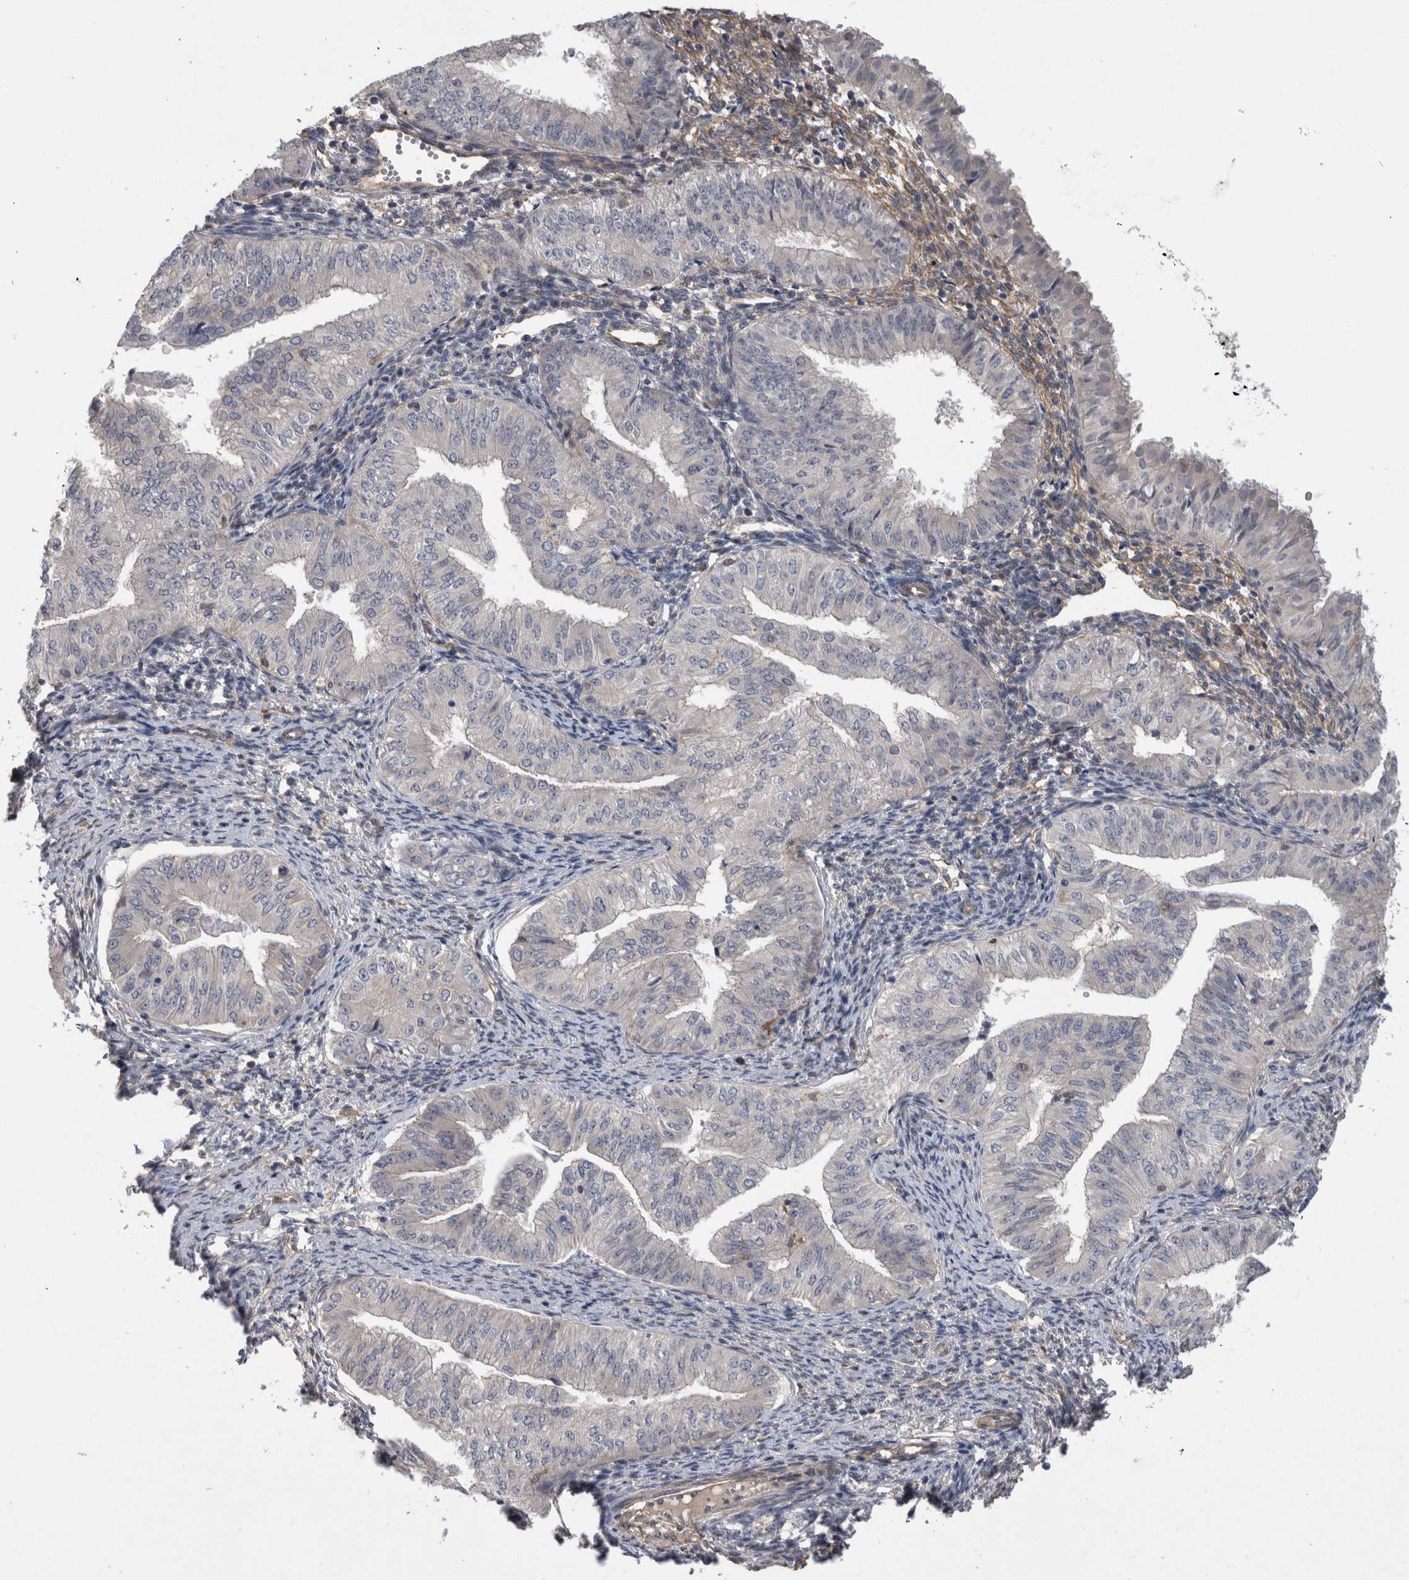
{"staining": {"intensity": "negative", "quantity": "none", "location": "none"}, "tissue": "endometrial cancer", "cell_type": "Tumor cells", "image_type": "cancer", "snomed": [{"axis": "morphology", "description": "Normal tissue, NOS"}, {"axis": "morphology", "description": "Adenocarcinoma, NOS"}, {"axis": "topography", "description": "Endometrium"}], "caption": "Immunohistochemical staining of human endometrial cancer displays no significant positivity in tumor cells. The staining is performed using DAB (3,3'-diaminobenzidine) brown chromogen with nuclei counter-stained in using hematoxylin.", "gene": "ANKFY1", "patient": {"sex": "female", "age": 53}}